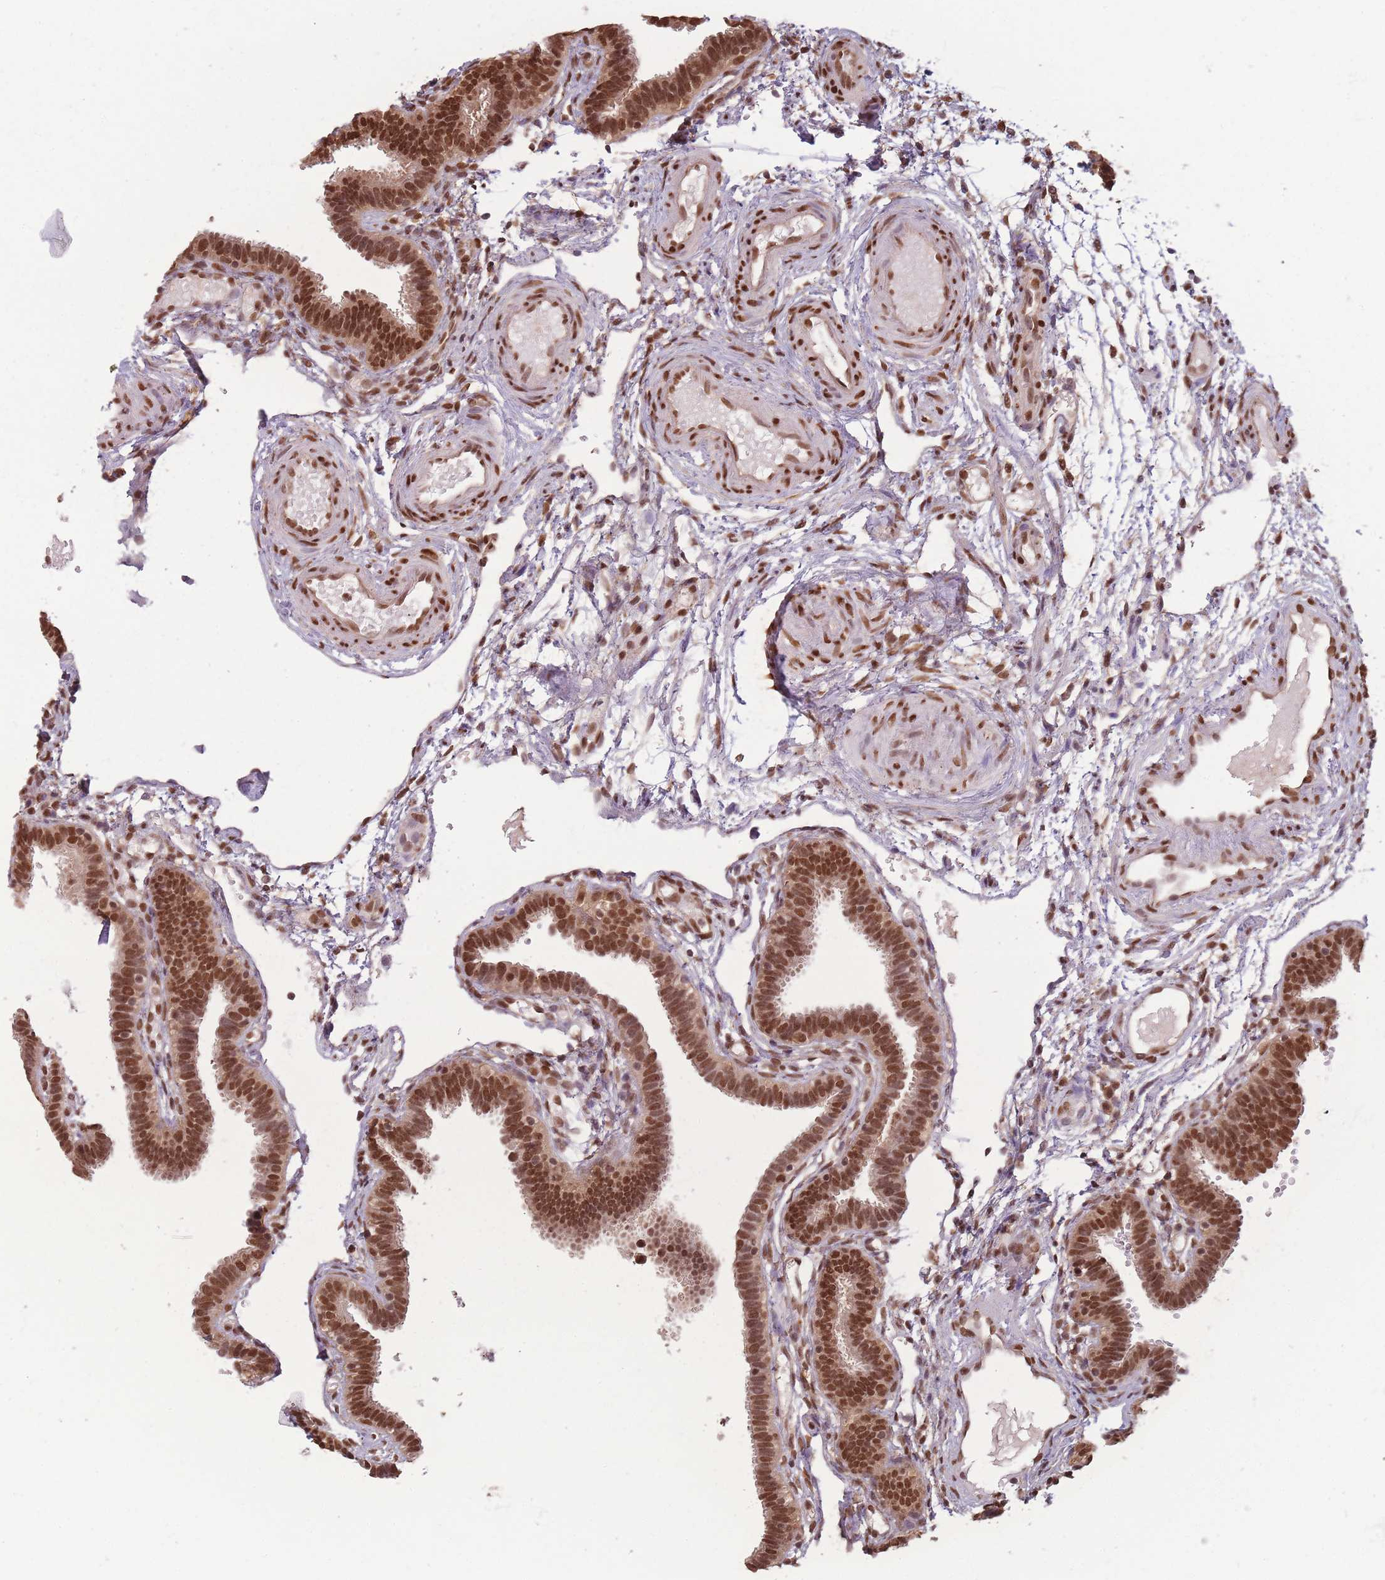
{"staining": {"intensity": "strong", "quantity": ">75%", "location": "nuclear"}, "tissue": "fallopian tube", "cell_type": "Glandular cells", "image_type": "normal", "snomed": [{"axis": "morphology", "description": "Normal tissue, NOS"}, {"axis": "topography", "description": "Fallopian tube"}], "caption": "Protein expression analysis of benign human fallopian tube reveals strong nuclear positivity in approximately >75% of glandular cells. Using DAB (brown) and hematoxylin (blue) stains, captured at high magnification using brightfield microscopy.", "gene": "RPS27A", "patient": {"sex": "female", "age": 37}}